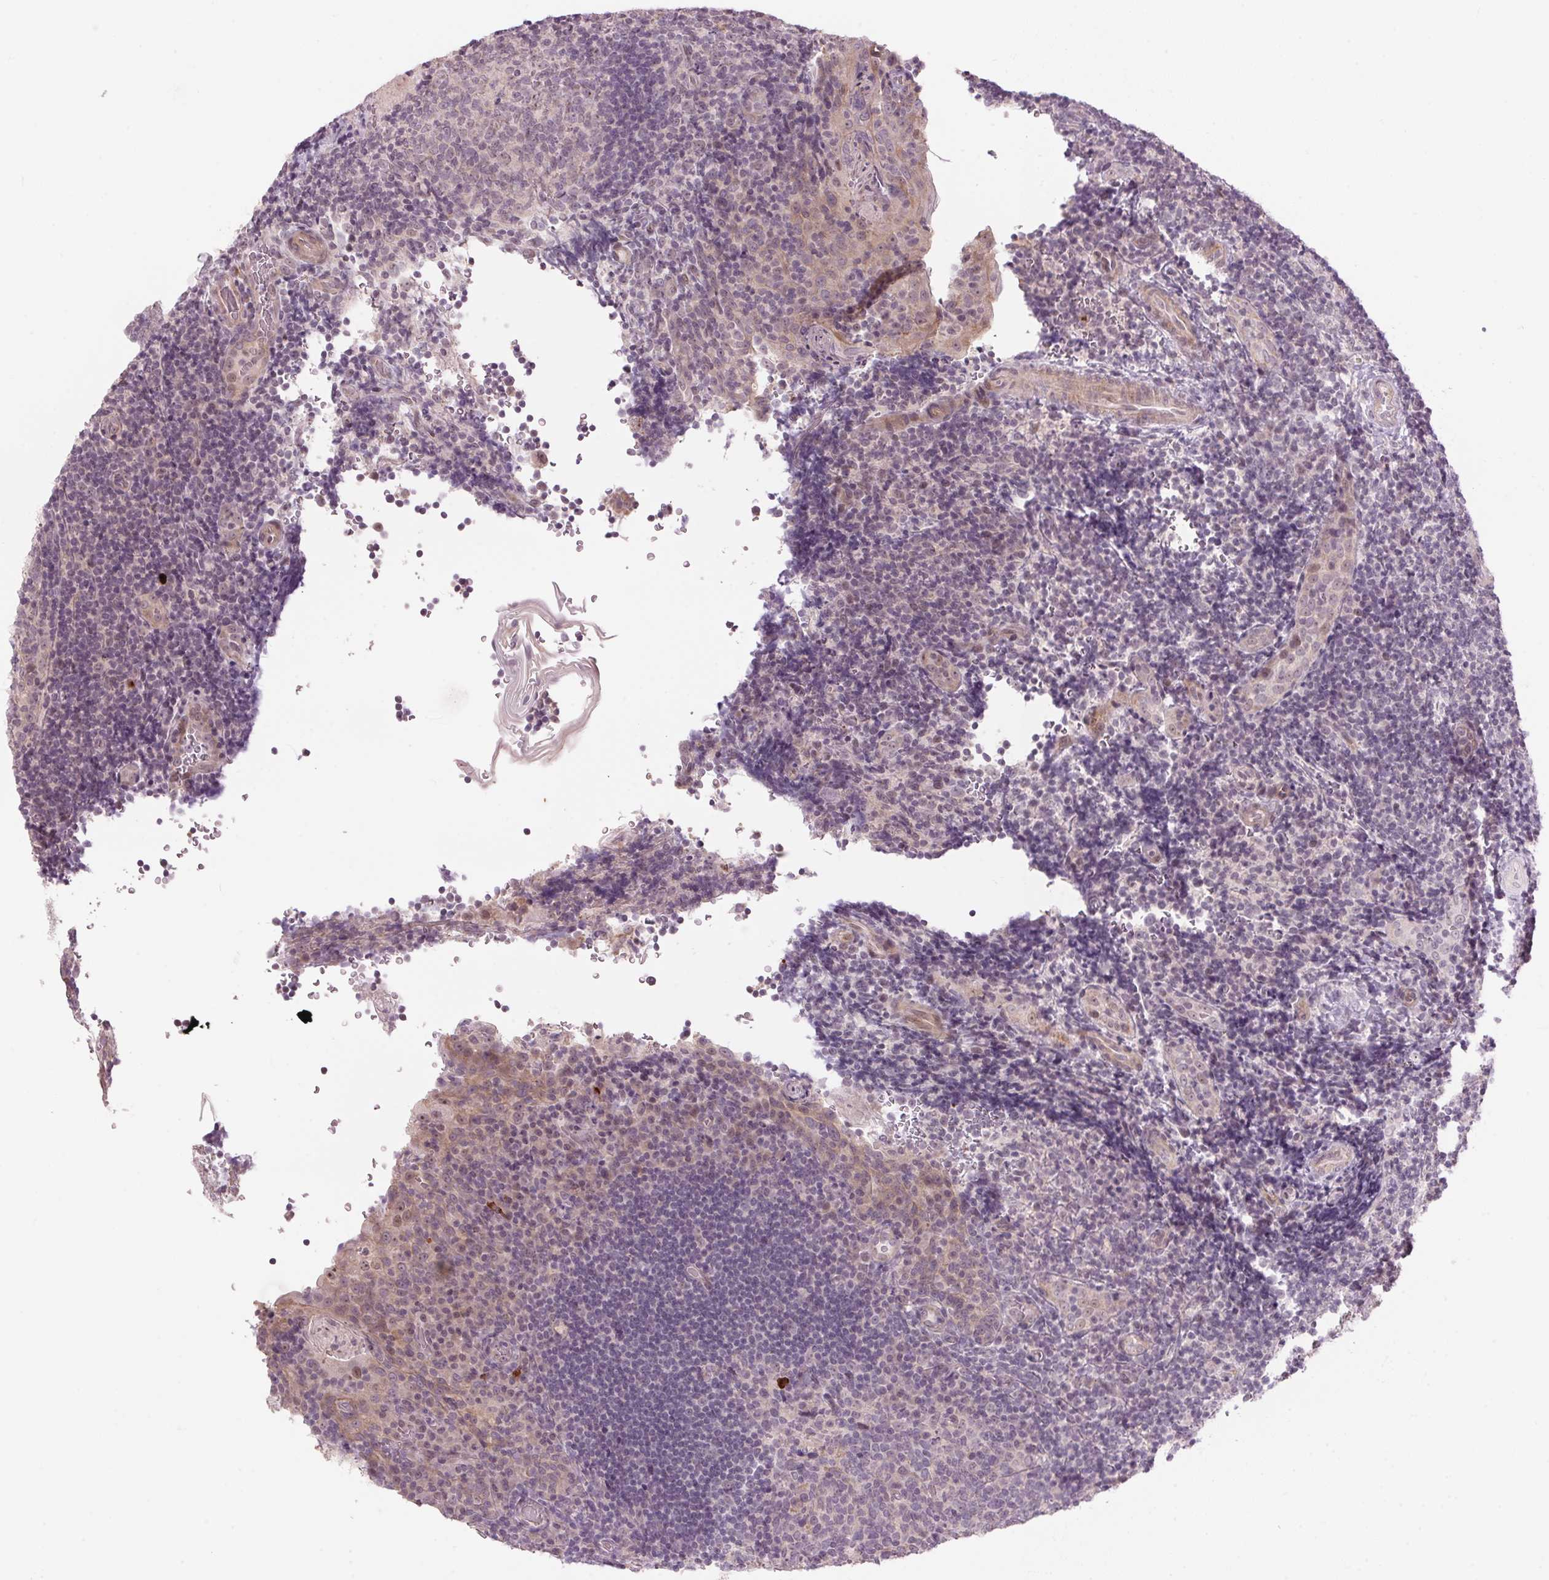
{"staining": {"intensity": "negative", "quantity": "none", "location": "none"}, "tissue": "tonsil", "cell_type": "Germinal center cells", "image_type": "normal", "snomed": [{"axis": "morphology", "description": "Normal tissue, NOS"}, {"axis": "topography", "description": "Tonsil"}], "caption": "IHC micrograph of benign tonsil: human tonsil stained with DAB shows no significant protein staining in germinal center cells. Brightfield microscopy of IHC stained with DAB (3,3'-diaminobenzidine) (brown) and hematoxylin (blue), captured at high magnification.", "gene": "TMED6", "patient": {"sex": "male", "age": 17}}